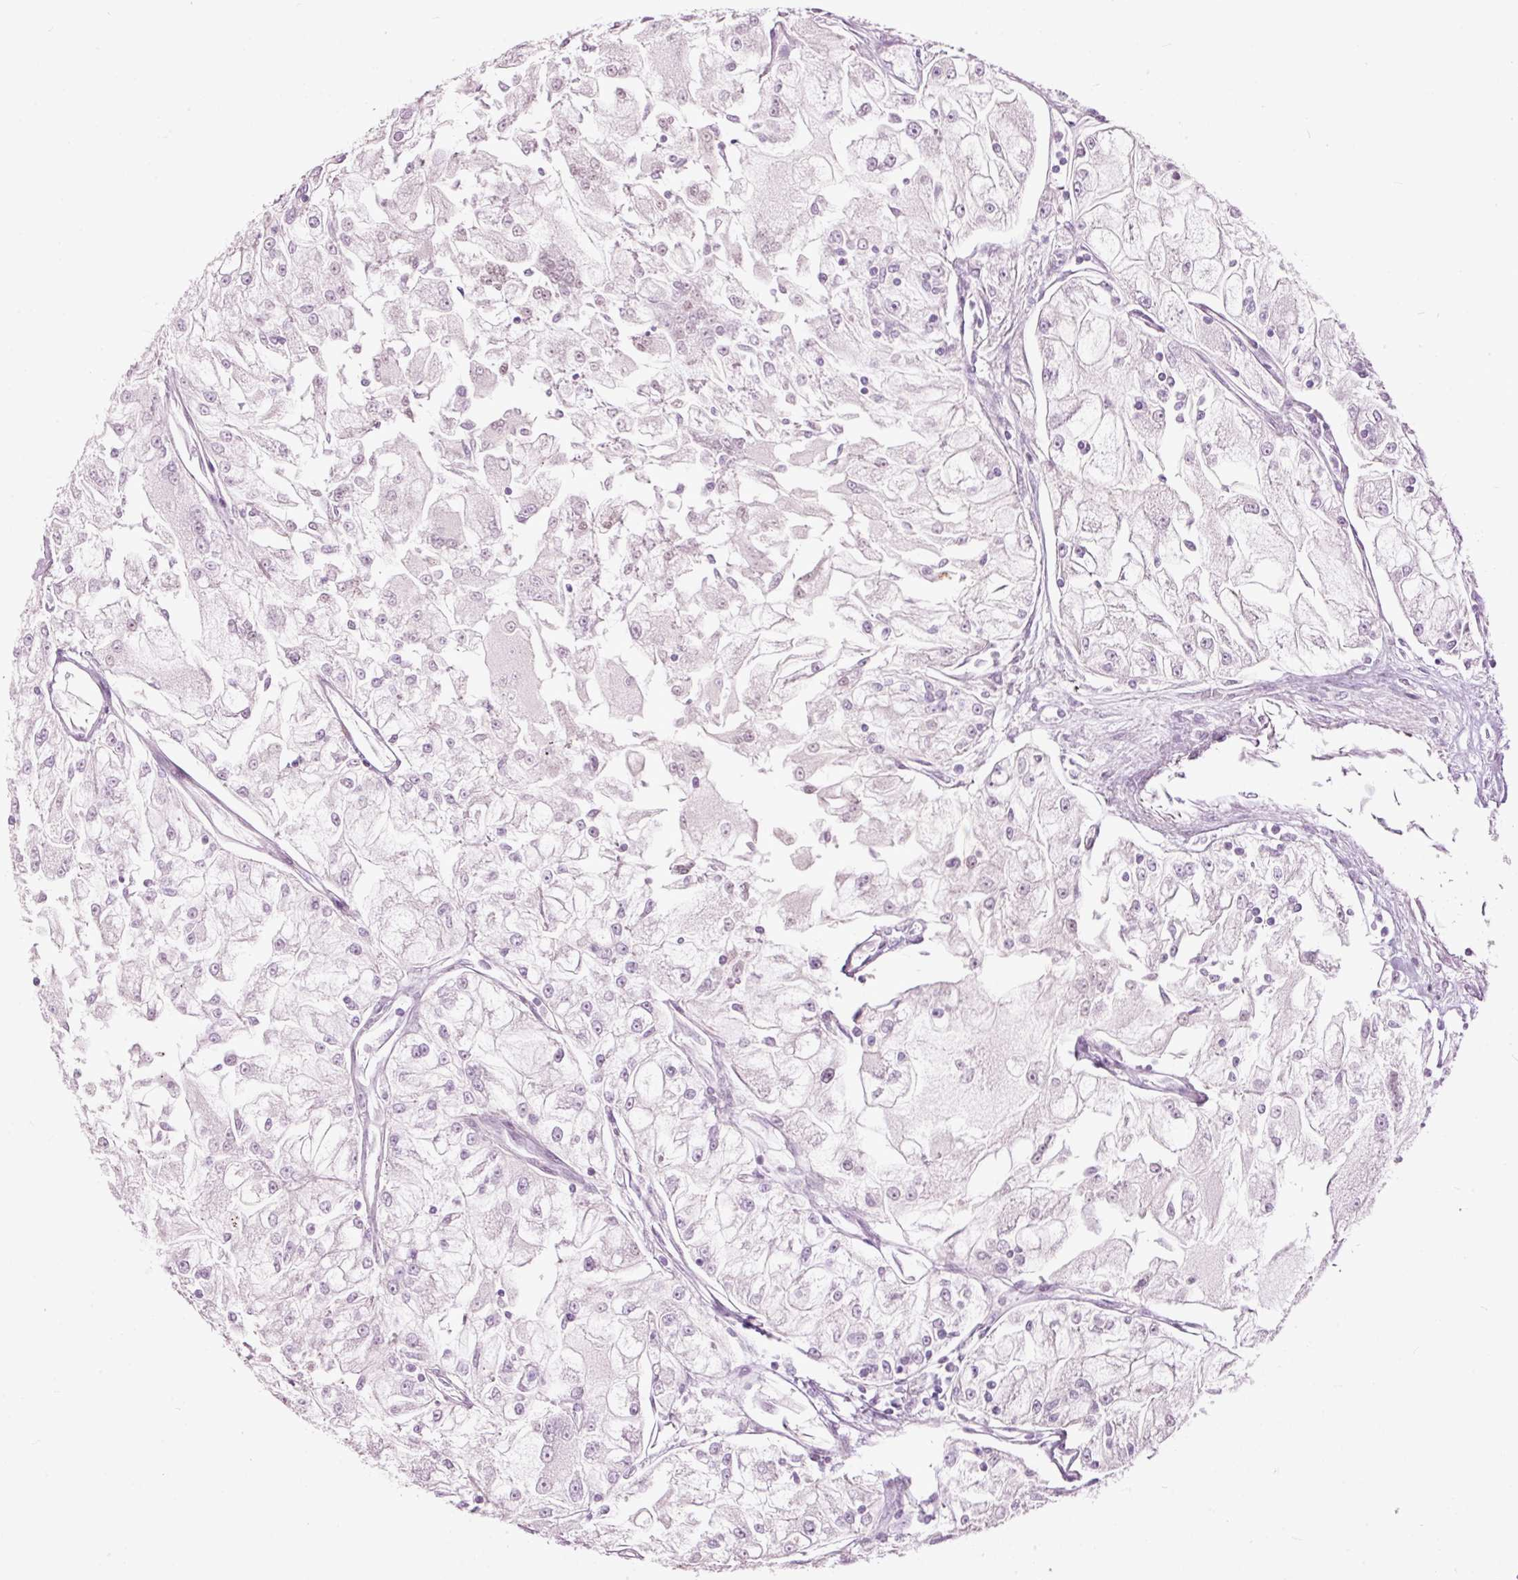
{"staining": {"intensity": "negative", "quantity": "none", "location": "none"}, "tissue": "renal cancer", "cell_type": "Tumor cells", "image_type": "cancer", "snomed": [{"axis": "morphology", "description": "Adenocarcinoma, NOS"}, {"axis": "topography", "description": "Kidney"}], "caption": "DAB immunohistochemical staining of human renal cancer shows no significant staining in tumor cells.", "gene": "FCRL4", "patient": {"sex": "female", "age": 72}}